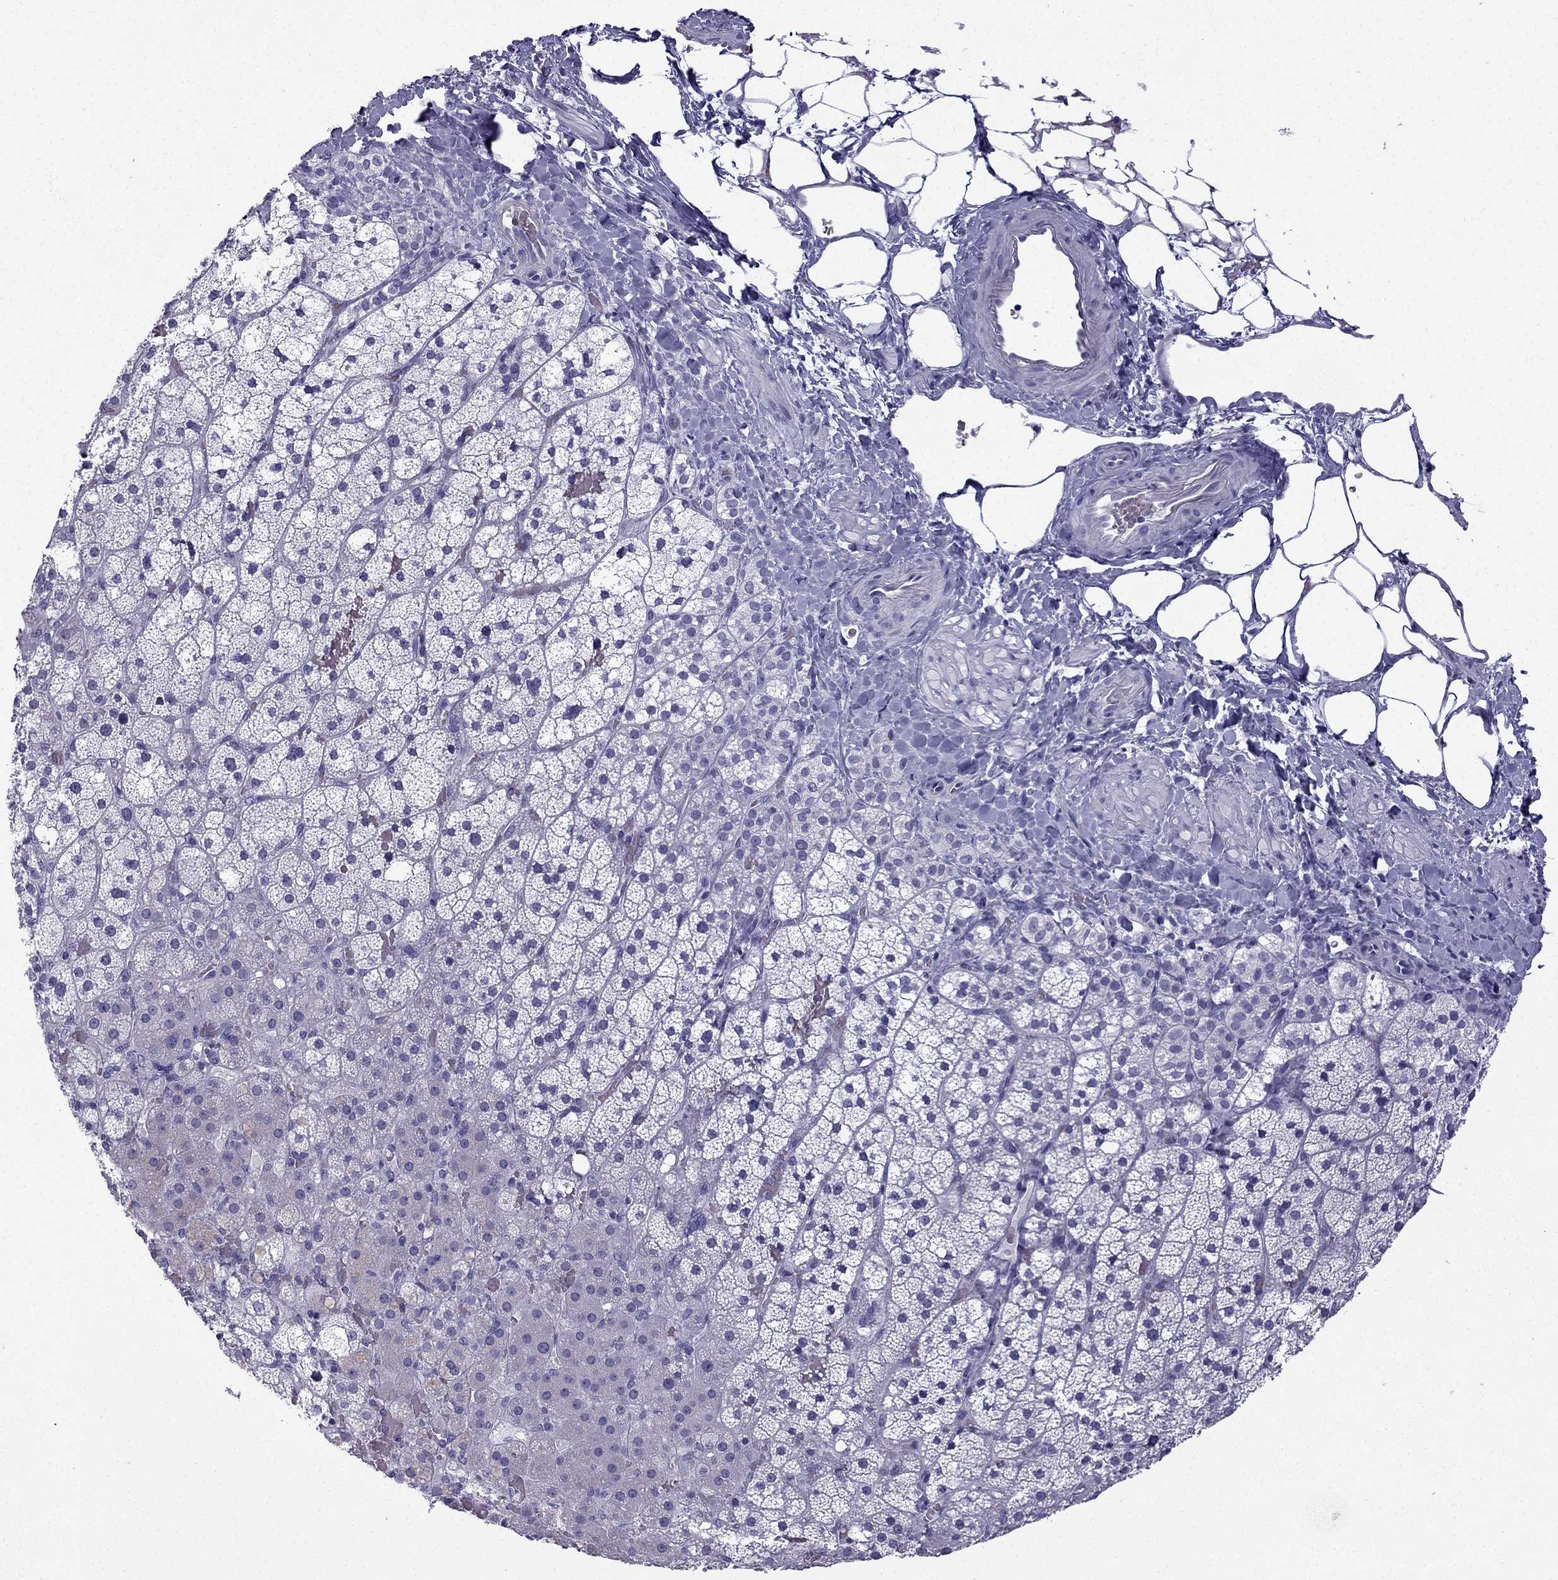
{"staining": {"intensity": "negative", "quantity": "none", "location": "none"}, "tissue": "adrenal gland", "cell_type": "Glandular cells", "image_type": "normal", "snomed": [{"axis": "morphology", "description": "Normal tissue, NOS"}, {"axis": "topography", "description": "Adrenal gland"}], "caption": "DAB immunohistochemical staining of unremarkable adrenal gland reveals no significant expression in glandular cells.", "gene": "GJA8", "patient": {"sex": "male", "age": 53}}